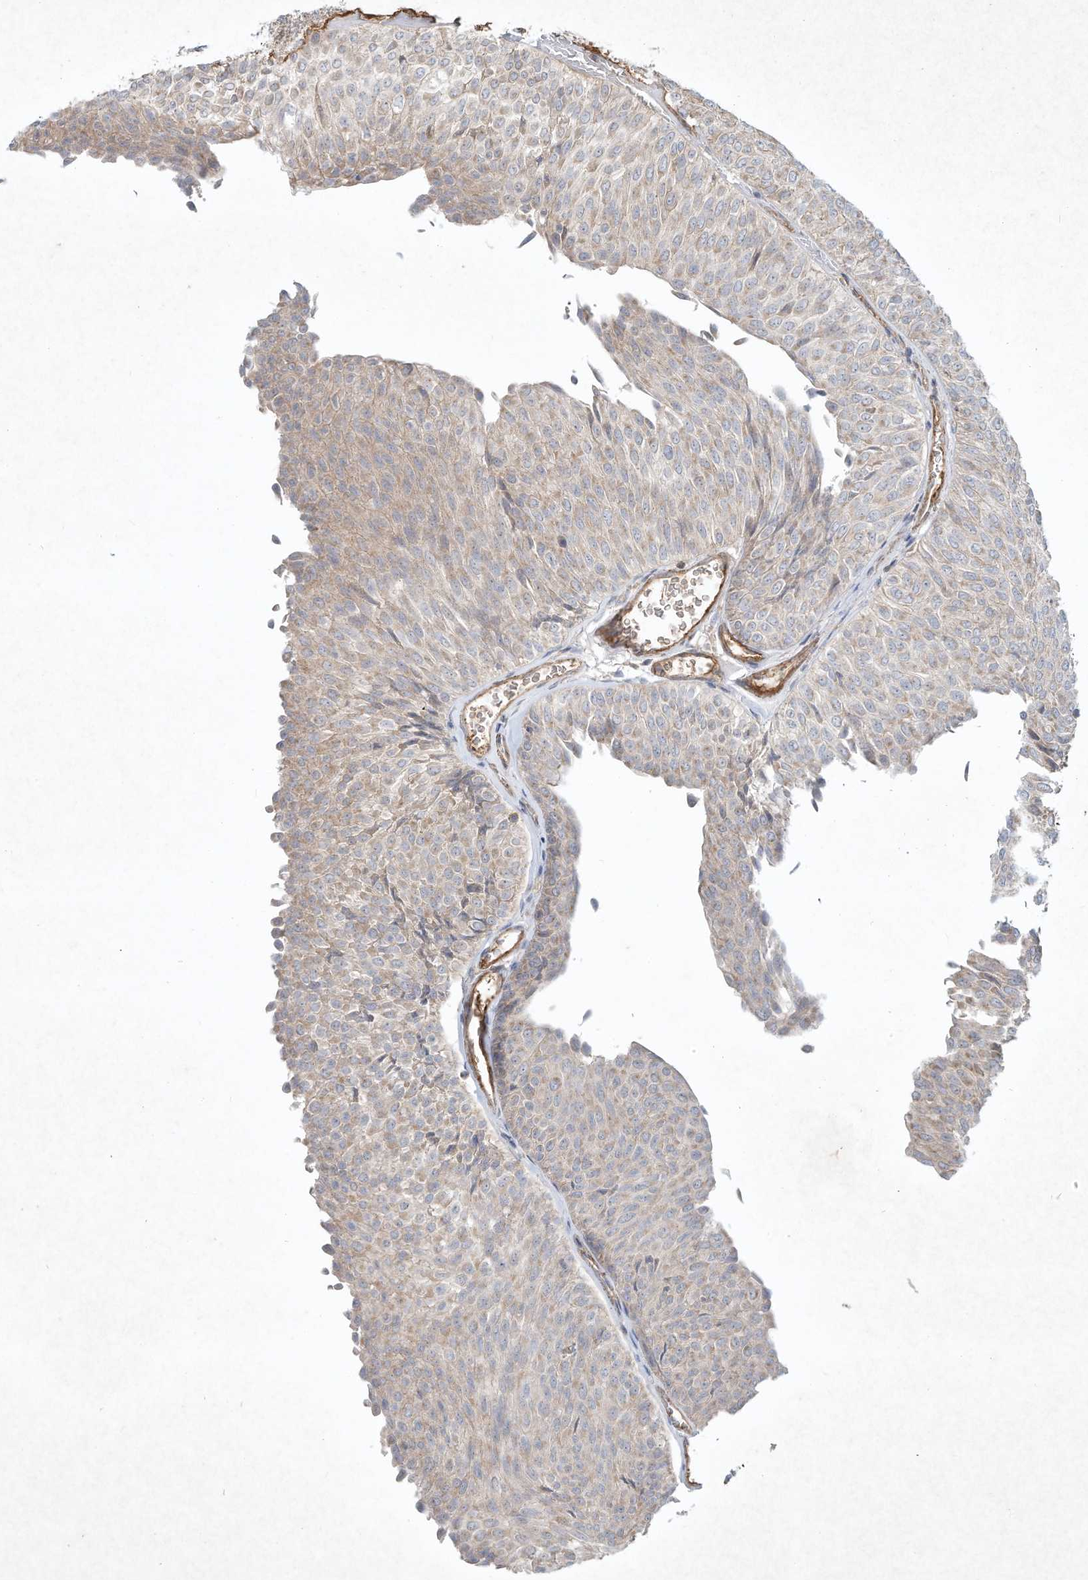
{"staining": {"intensity": "weak", "quantity": "25%-75%", "location": "cytoplasmic/membranous"}, "tissue": "urothelial cancer", "cell_type": "Tumor cells", "image_type": "cancer", "snomed": [{"axis": "morphology", "description": "Urothelial carcinoma, Low grade"}, {"axis": "topography", "description": "Urinary bladder"}], "caption": "Weak cytoplasmic/membranous protein staining is appreciated in approximately 25%-75% of tumor cells in urothelial cancer.", "gene": "HTR5A", "patient": {"sex": "male", "age": 78}}